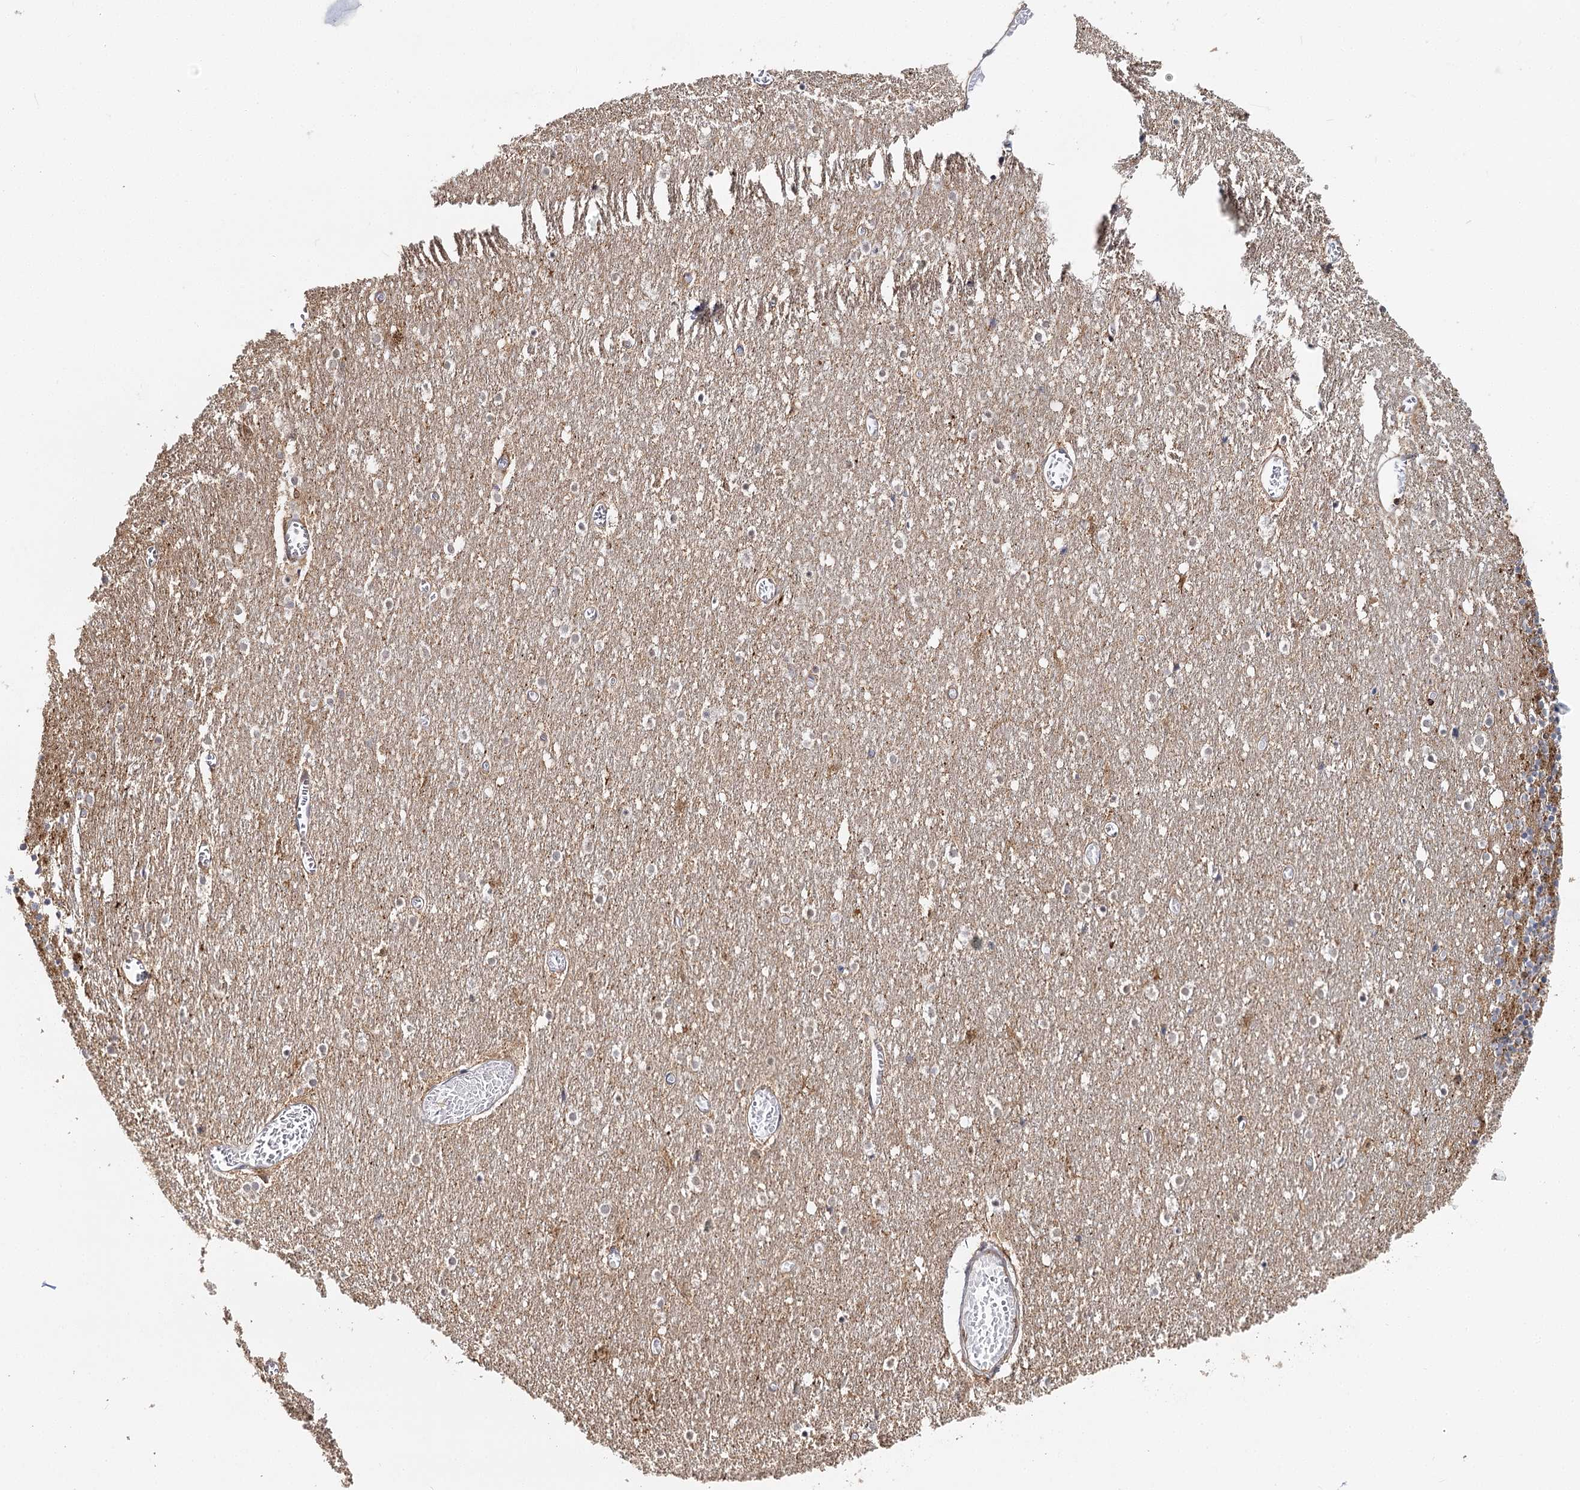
{"staining": {"intensity": "strong", "quantity": "25%-75%", "location": "cytoplasmic/membranous"}, "tissue": "cerebellum", "cell_type": "Cells in granular layer", "image_type": "normal", "snomed": [{"axis": "morphology", "description": "Normal tissue, NOS"}, {"axis": "topography", "description": "Cerebellum"}], "caption": "Immunohistochemical staining of benign cerebellum shows 25%-75% levels of strong cytoplasmic/membranous protein positivity in about 25%-75% of cells in granular layer. (DAB (3,3'-diaminobenzidine) IHC, brown staining for protein, blue staining for nuclei).", "gene": "SEC24B", "patient": {"sex": "female", "age": 28}}